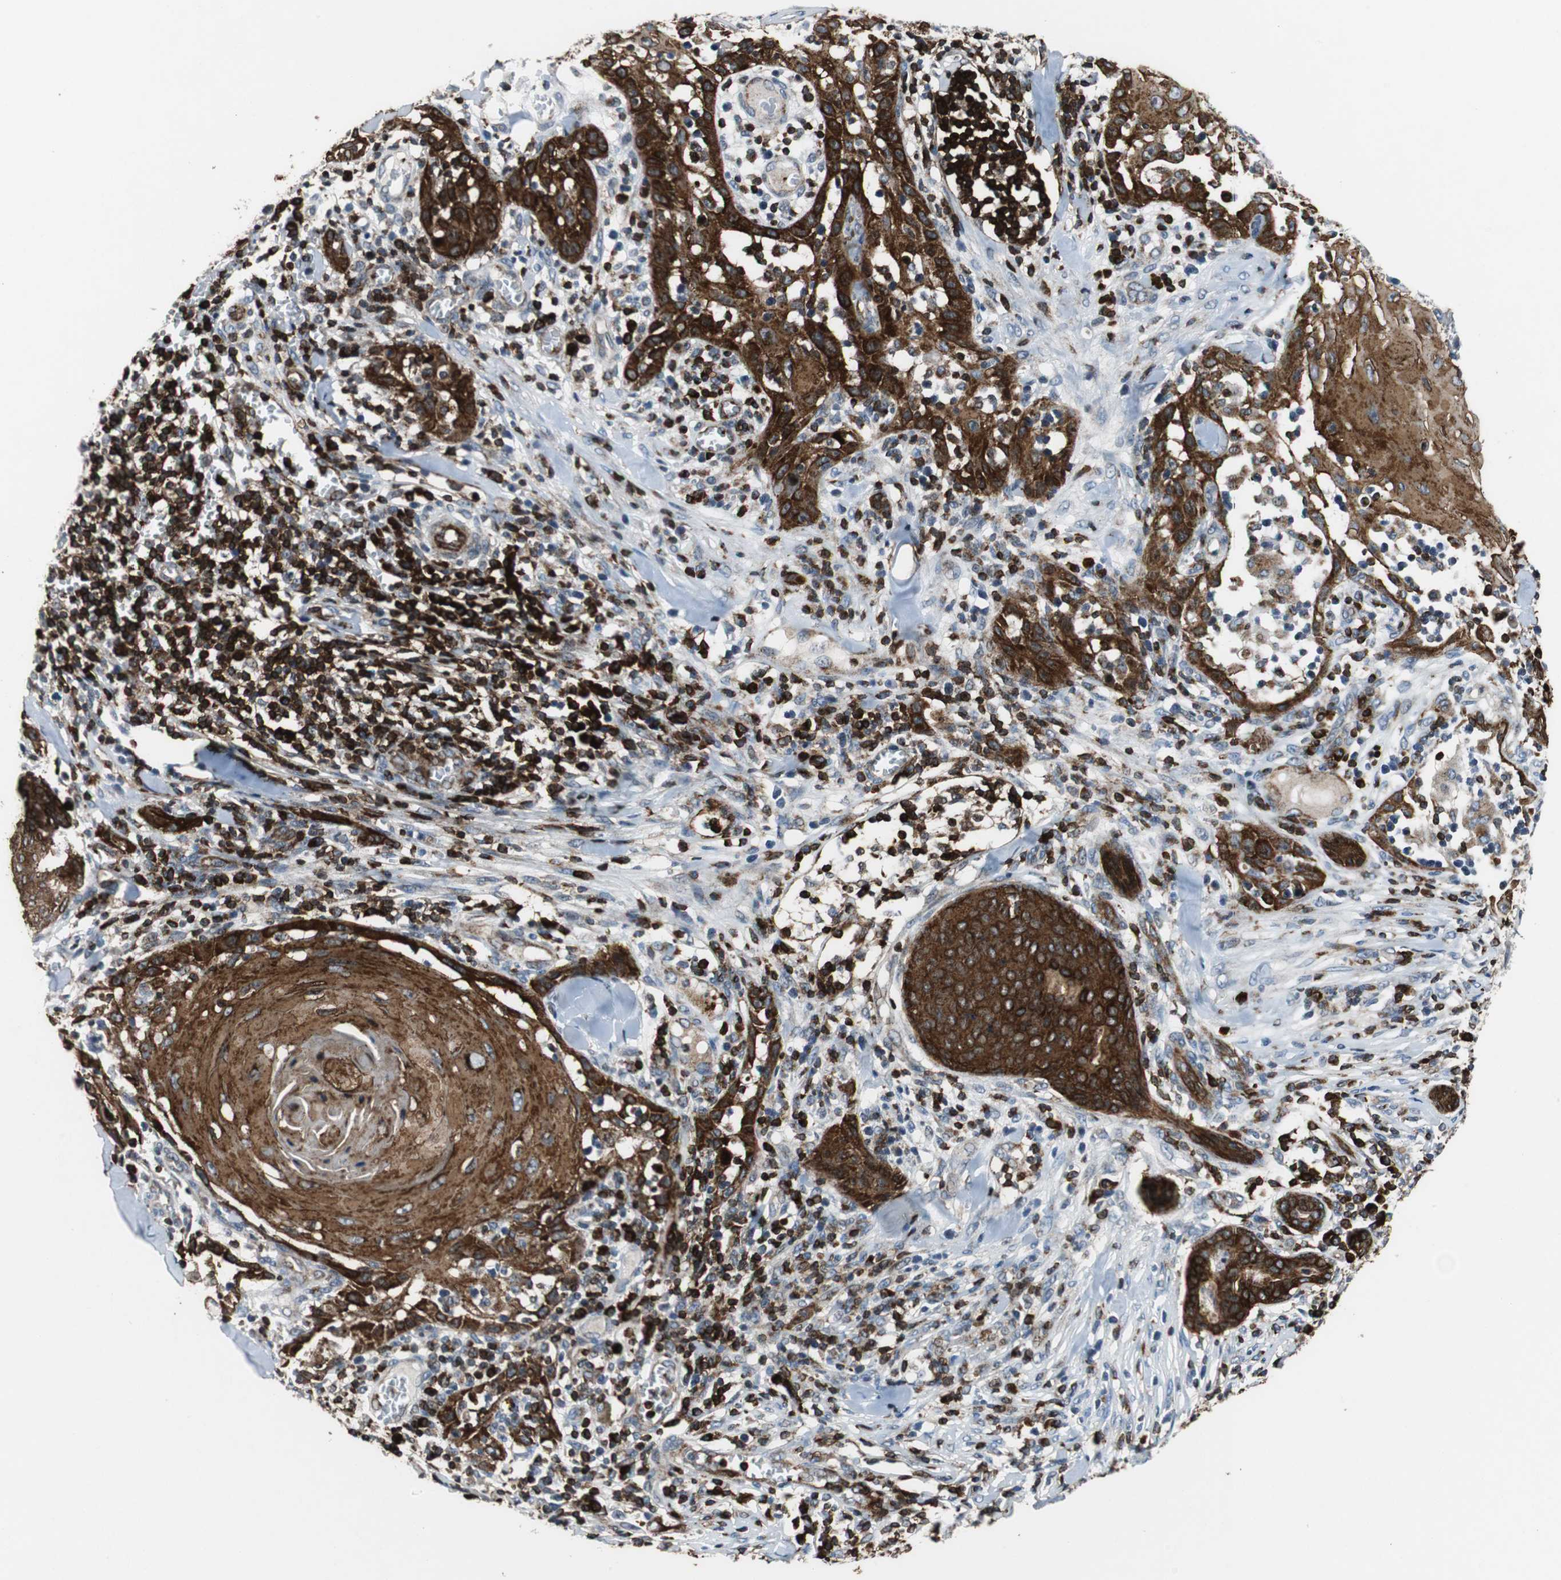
{"staining": {"intensity": "strong", "quantity": ">75%", "location": "cytoplasmic/membranous"}, "tissue": "skin cancer", "cell_type": "Tumor cells", "image_type": "cancer", "snomed": [{"axis": "morphology", "description": "Squamous cell carcinoma, NOS"}, {"axis": "topography", "description": "Skin"}], "caption": "This is an image of IHC staining of skin squamous cell carcinoma, which shows strong positivity in the cytoplasmic/membranous of tumor cells.", "gene": "TUBA4A", "patient": {"sex": "male", "age": 24}}